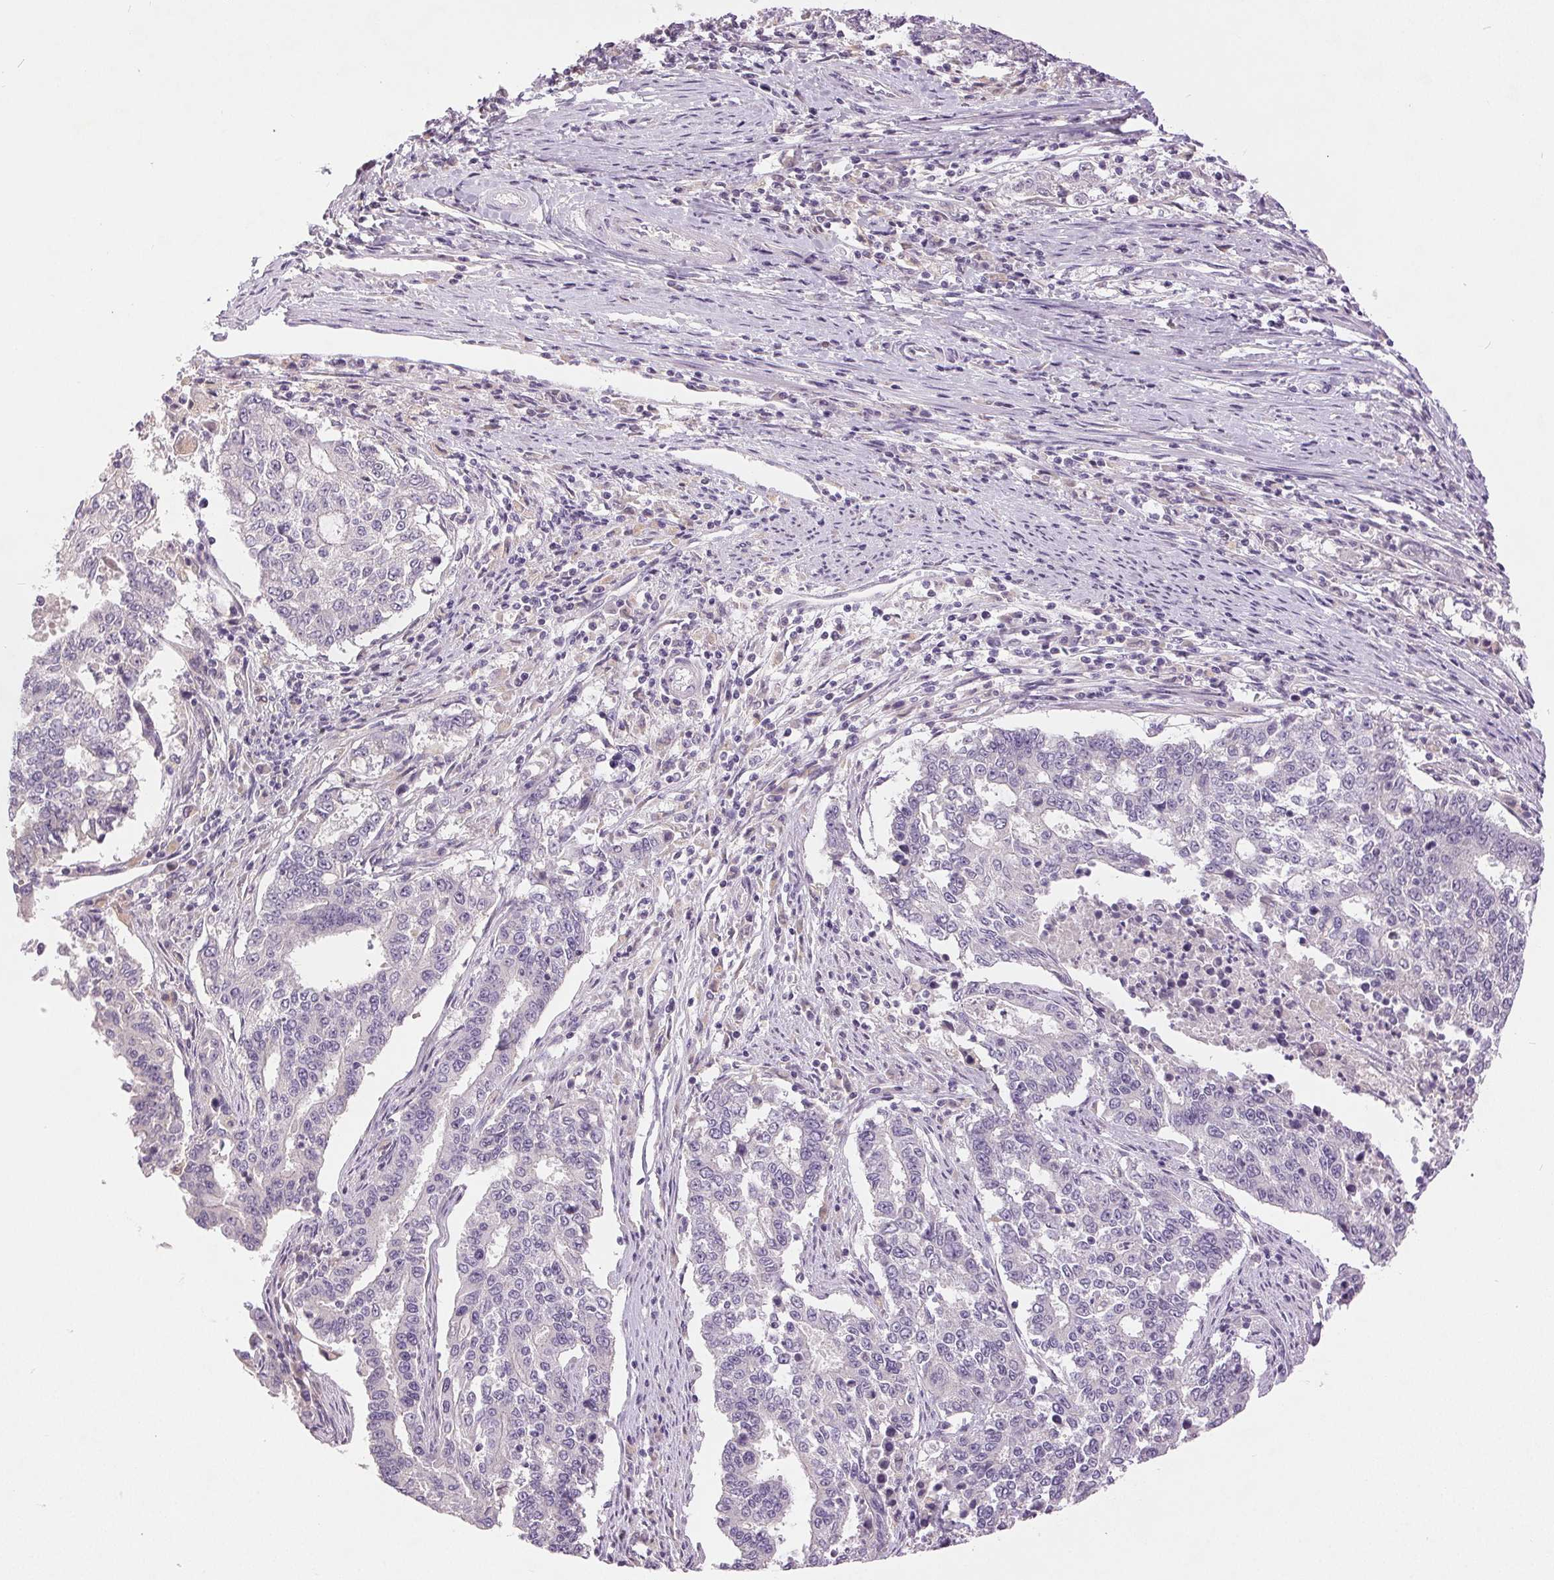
{"staining": {"intensity": "negative", "quantity": "none", "location": "none"}, "tissue": "endometrial cancer", "cell_type": "Tumor cells", "image_type": "cancer", "snomed": [{"axis": "morphology", "description": "Adenocarcinoma, NOS"}, {"axis": "topography", "description": "Uterus"}], "caption": "The micrograph reveals no significant positivity in tumor cells of adenocarcinoma (endometrial).", "gene": "DSG3", "patient": {"sex": "female", "age": 59}}